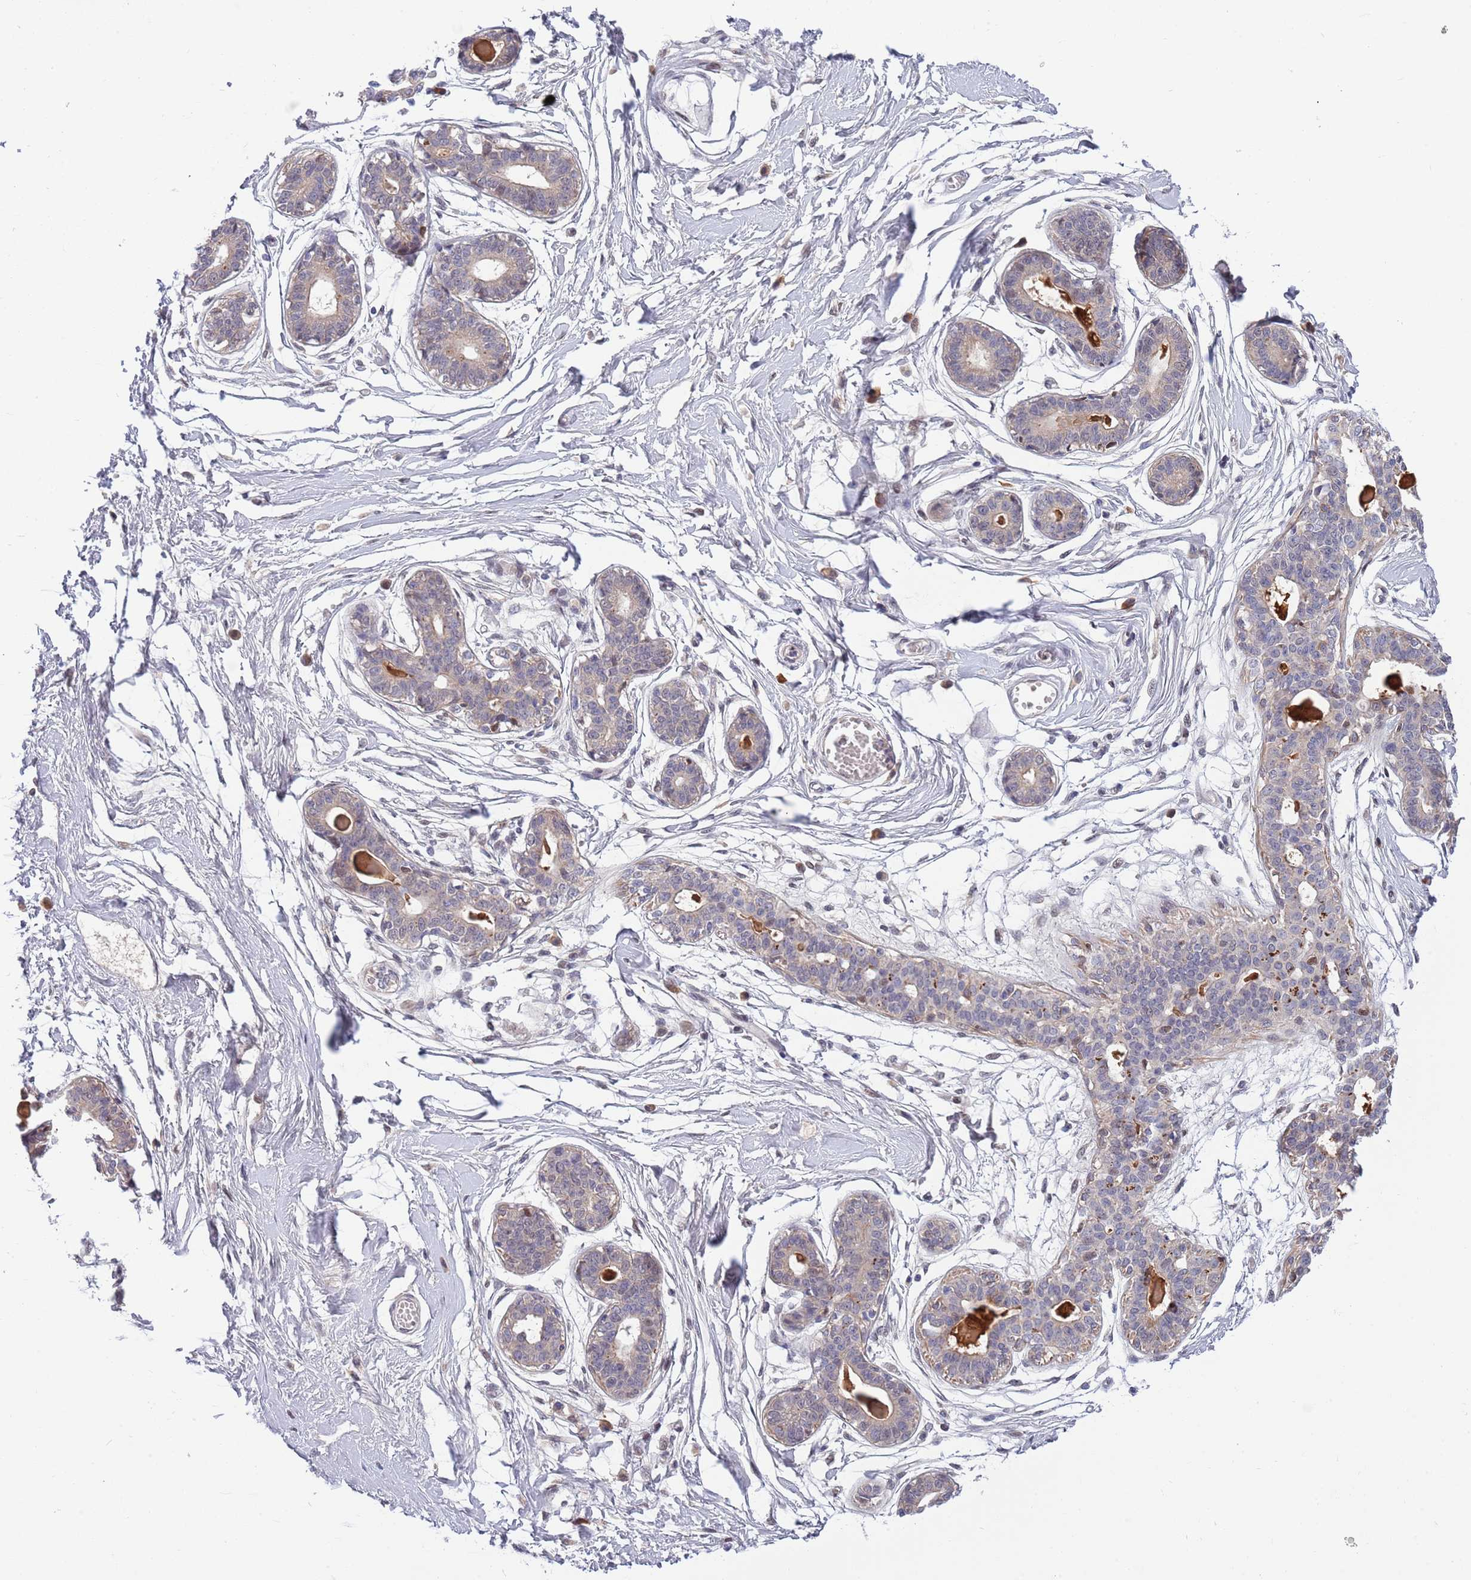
{"staining": {"intensity": "negative", "quantity": "none", "location": "none"}, "tissue": "breast", "cell_type": "Adipocytes", "image_type": "normal", "snomed": [{"axis": "morphology", "description": "Normal tissue, NOS"}, {"axis": "topography", "description": "Breast"}], "caption": "Micrograph shows no significant protein staining in adipocytes of benign breast. (IHC, brightfield microscopy, high magnification).", "gene": "NLRP6", "patient": {"sex": "female", "age": 45}}